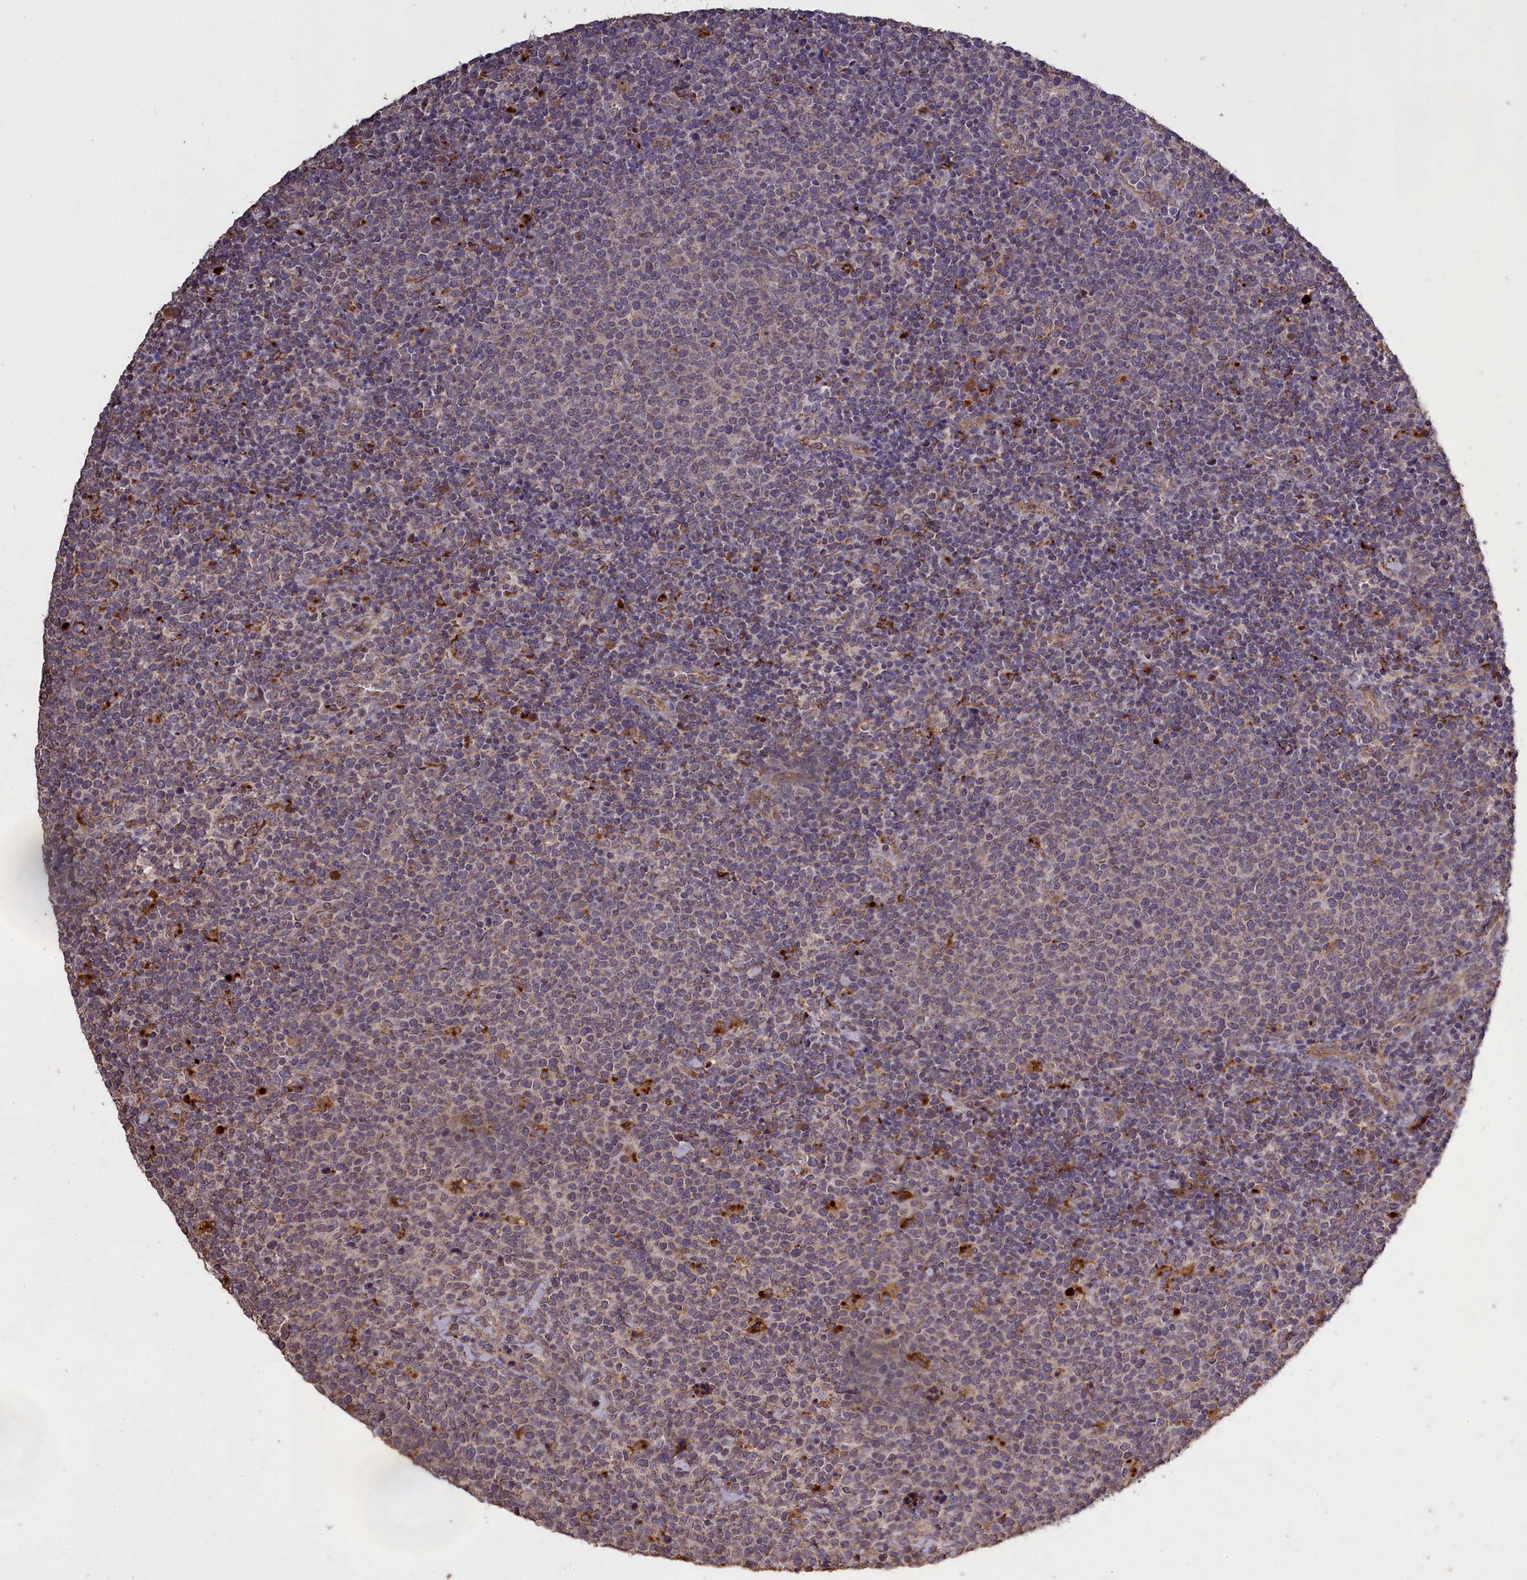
{"staining": {"intensity": "weak", "quantity": "<25%", "location": "cytoplasmic/membranous"}, "tissue": "lymphoma", "cell_type": "Tumor cells", "image_type": "cancer", "snomed": [{"axis": "morphology", "description": "Malignant lymphoma, non-Hodgkin's type, High grade"}, {"axis": "topography", "description": "Lymph node"}], "caption": "IHC histopathology image of neoplastic tissue: human high-grade malignant lymphoma, non-Hodgkin's type stained with DAB demonstrates no significant protein staining in tumor cells.", "gene": "CLRN2", "patient": {"sex": "male", "age": 61}}